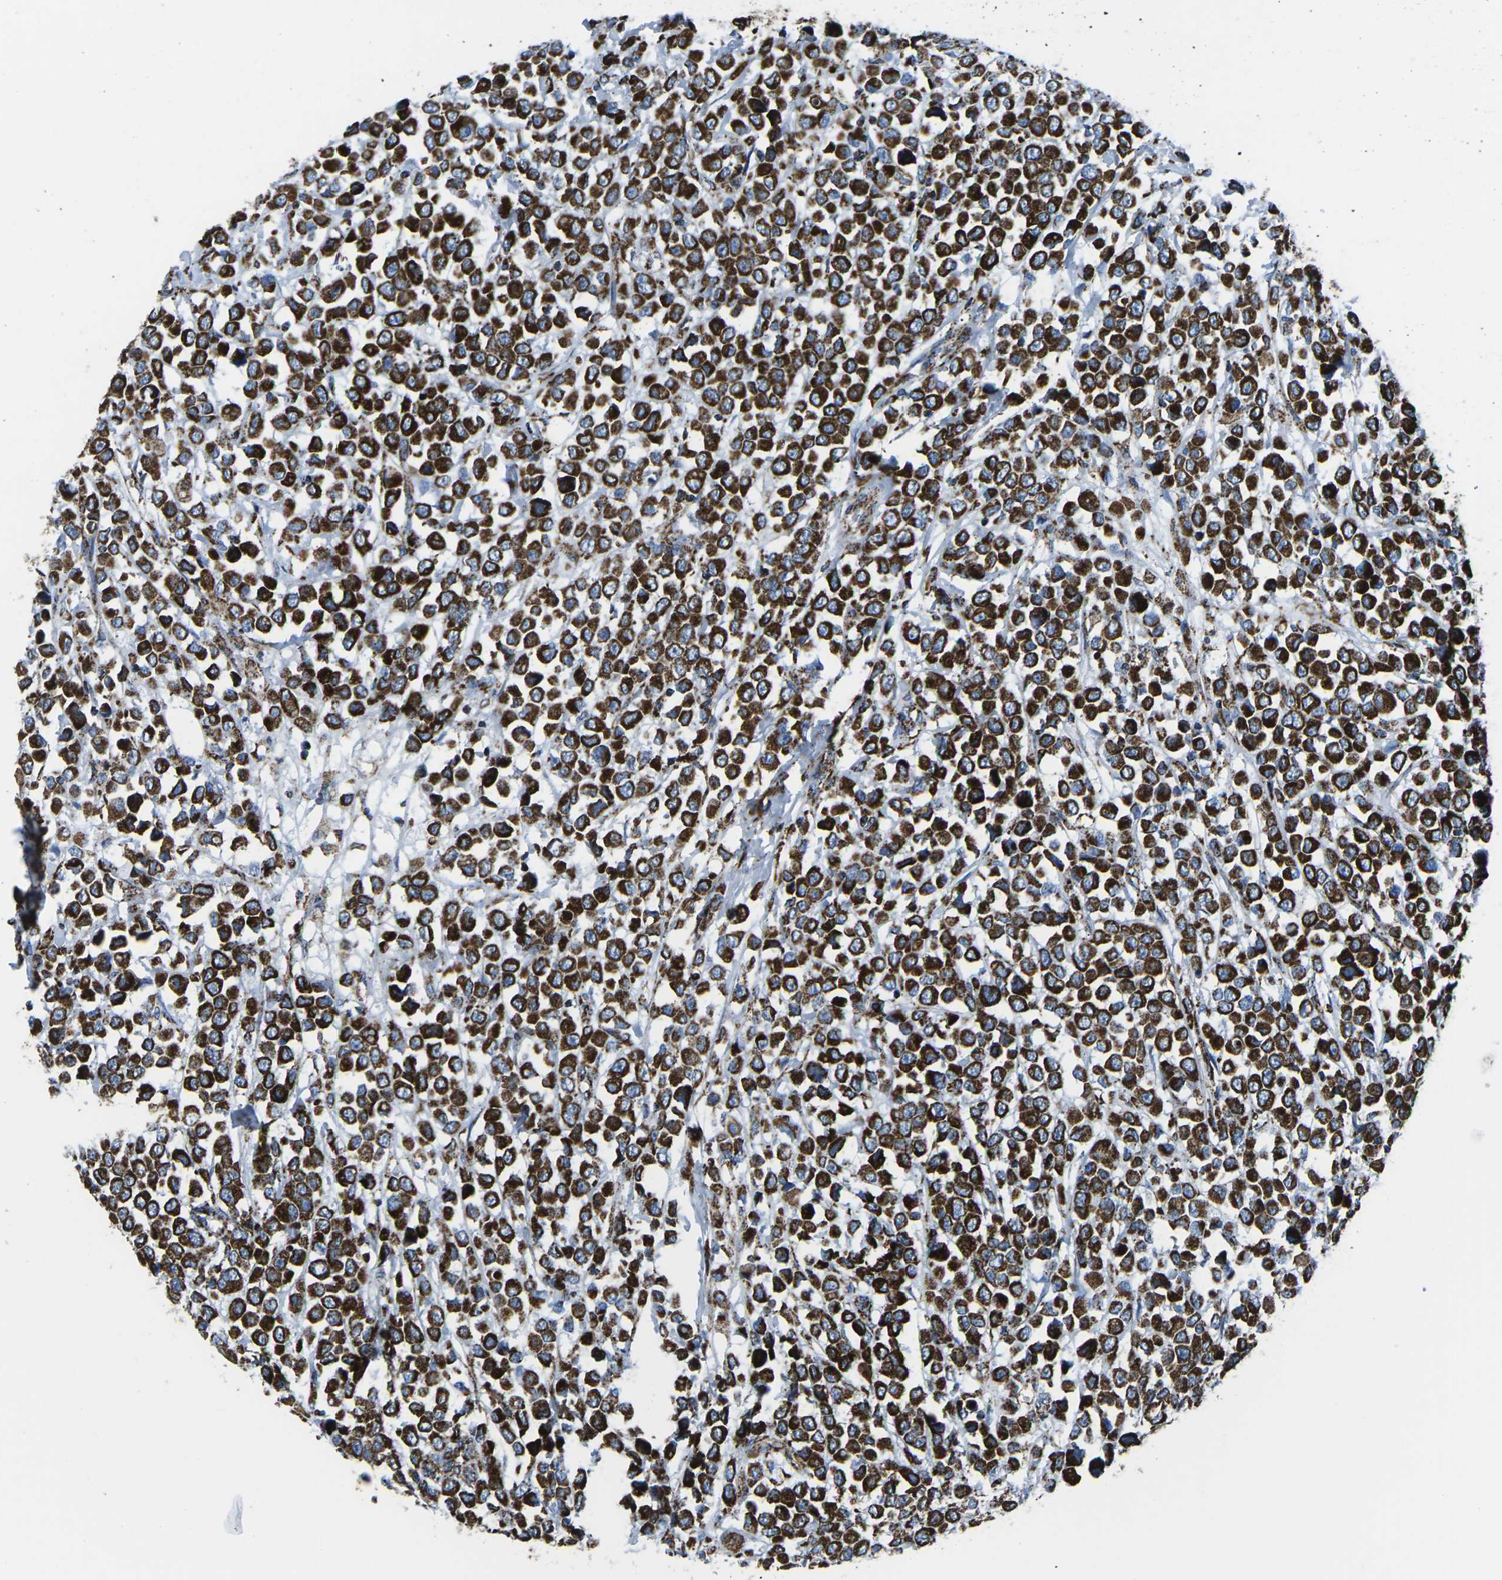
{"staining": {"intensity": "strong", "quantity": ">75%", "location": "cytoplasmic/membranous"}, "tissue": "breast cancer", "cell_type": "Tumor cells", "image_type": "cancer", "snomed": [{"axis": "morphology", "description": "Duct carcinoma"}, {"axis": "topography", "description": "Breast"}], "caption": "Immunohistochemical staining of breast cancer (invasive ductal carcinoma) reveals high levels of strong cytoplasmic/membranous staining in about >75% of tumor cells. The staining was performed using DAB, with brown indicating positive protein expression. Nuclei are stained blue with hematoxylin.", "gene": "MT-CO2", "patient": {"sex": "female", "age": 61}}